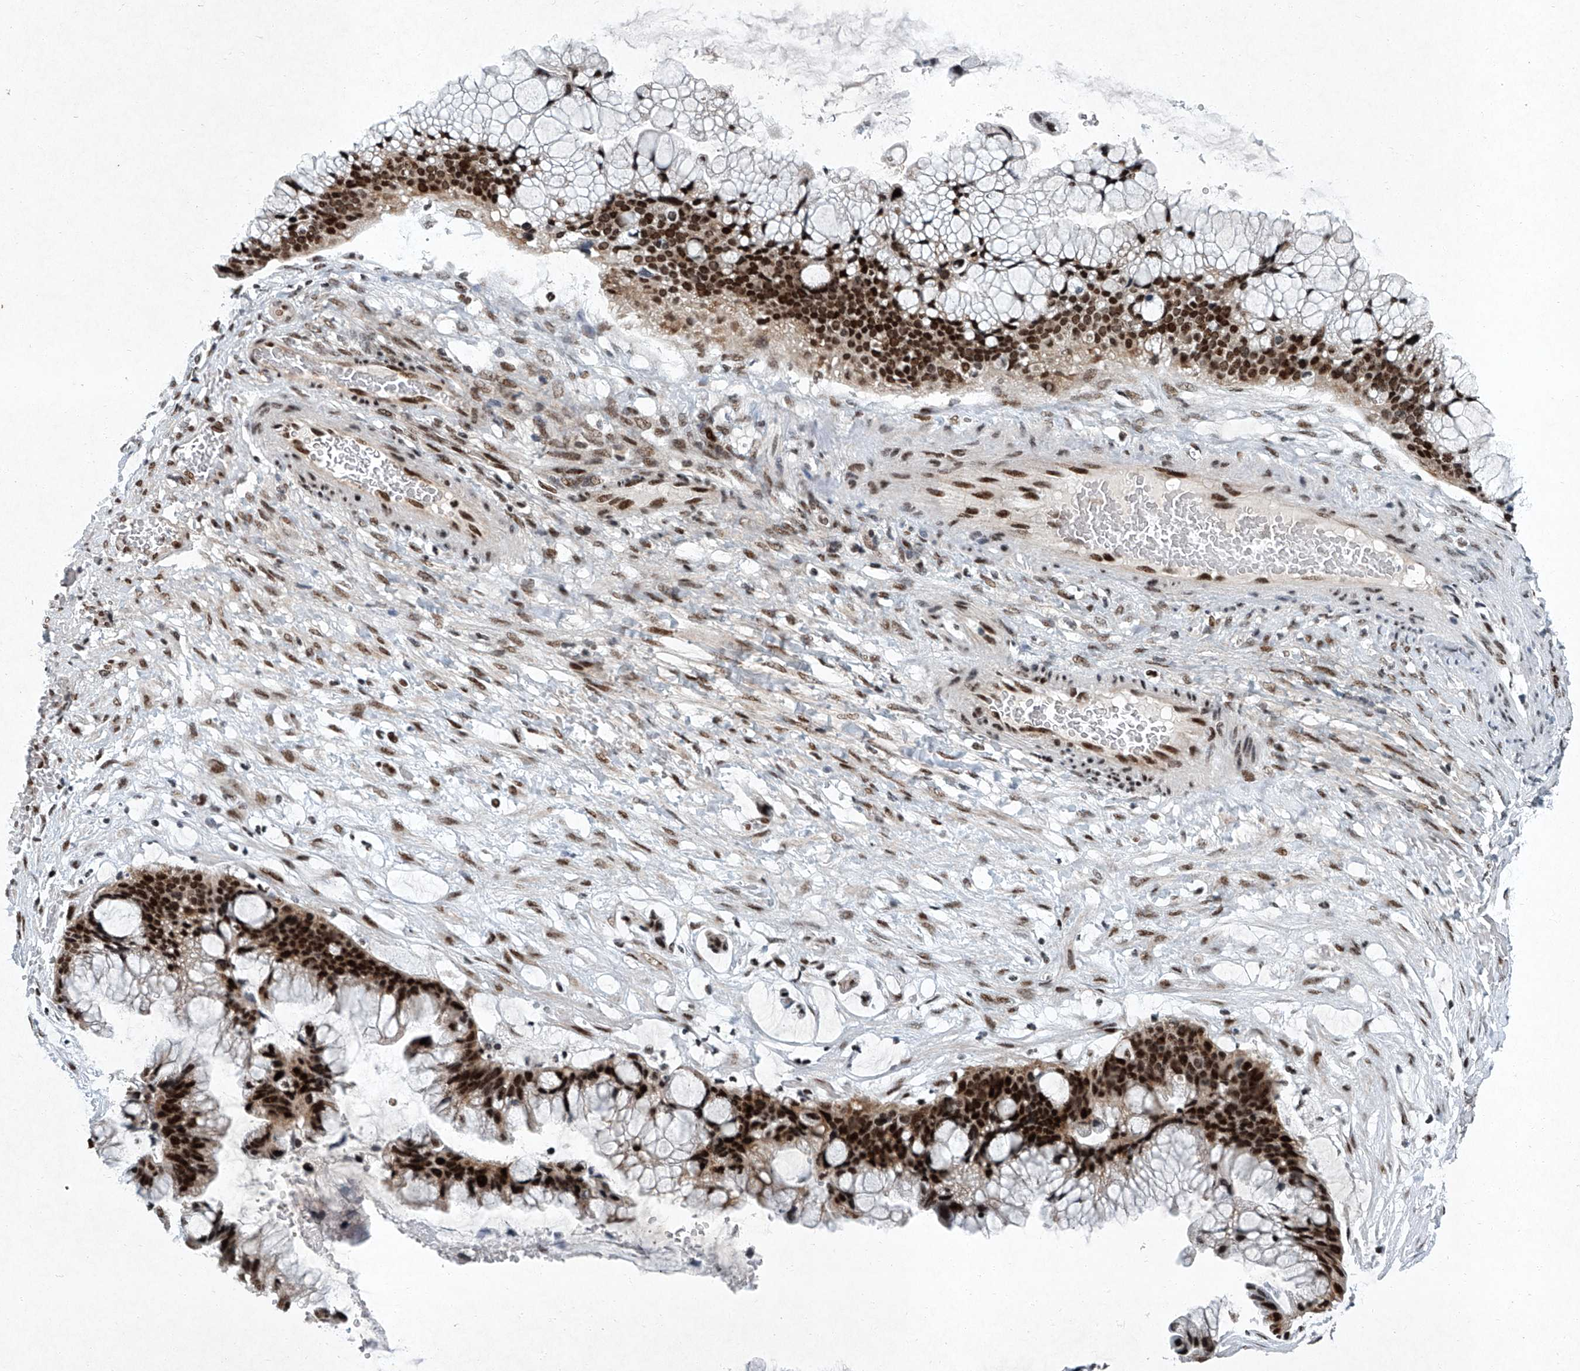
{"staining": {"intensity": "strong", "quantity": ">75%", "location": "nuclear"}, "tissue": "ovarian cancer", "cell_type": "Tumor cells", "image_type": "cancer", "snomed": [{"axis": "morphology", "description": "Cystadenocarcinoma, mucinous, NOS"}, {"axis": "topography", "description": "Ovary"}], "caption": "Protein analysis of mucinous cystadenocarcinoma (ovarian) tissue displays strong nuclear staining in about >75% of tumor cells.", "gene": "TFDP1", "patient": {"sex": "female", "age": 37}}